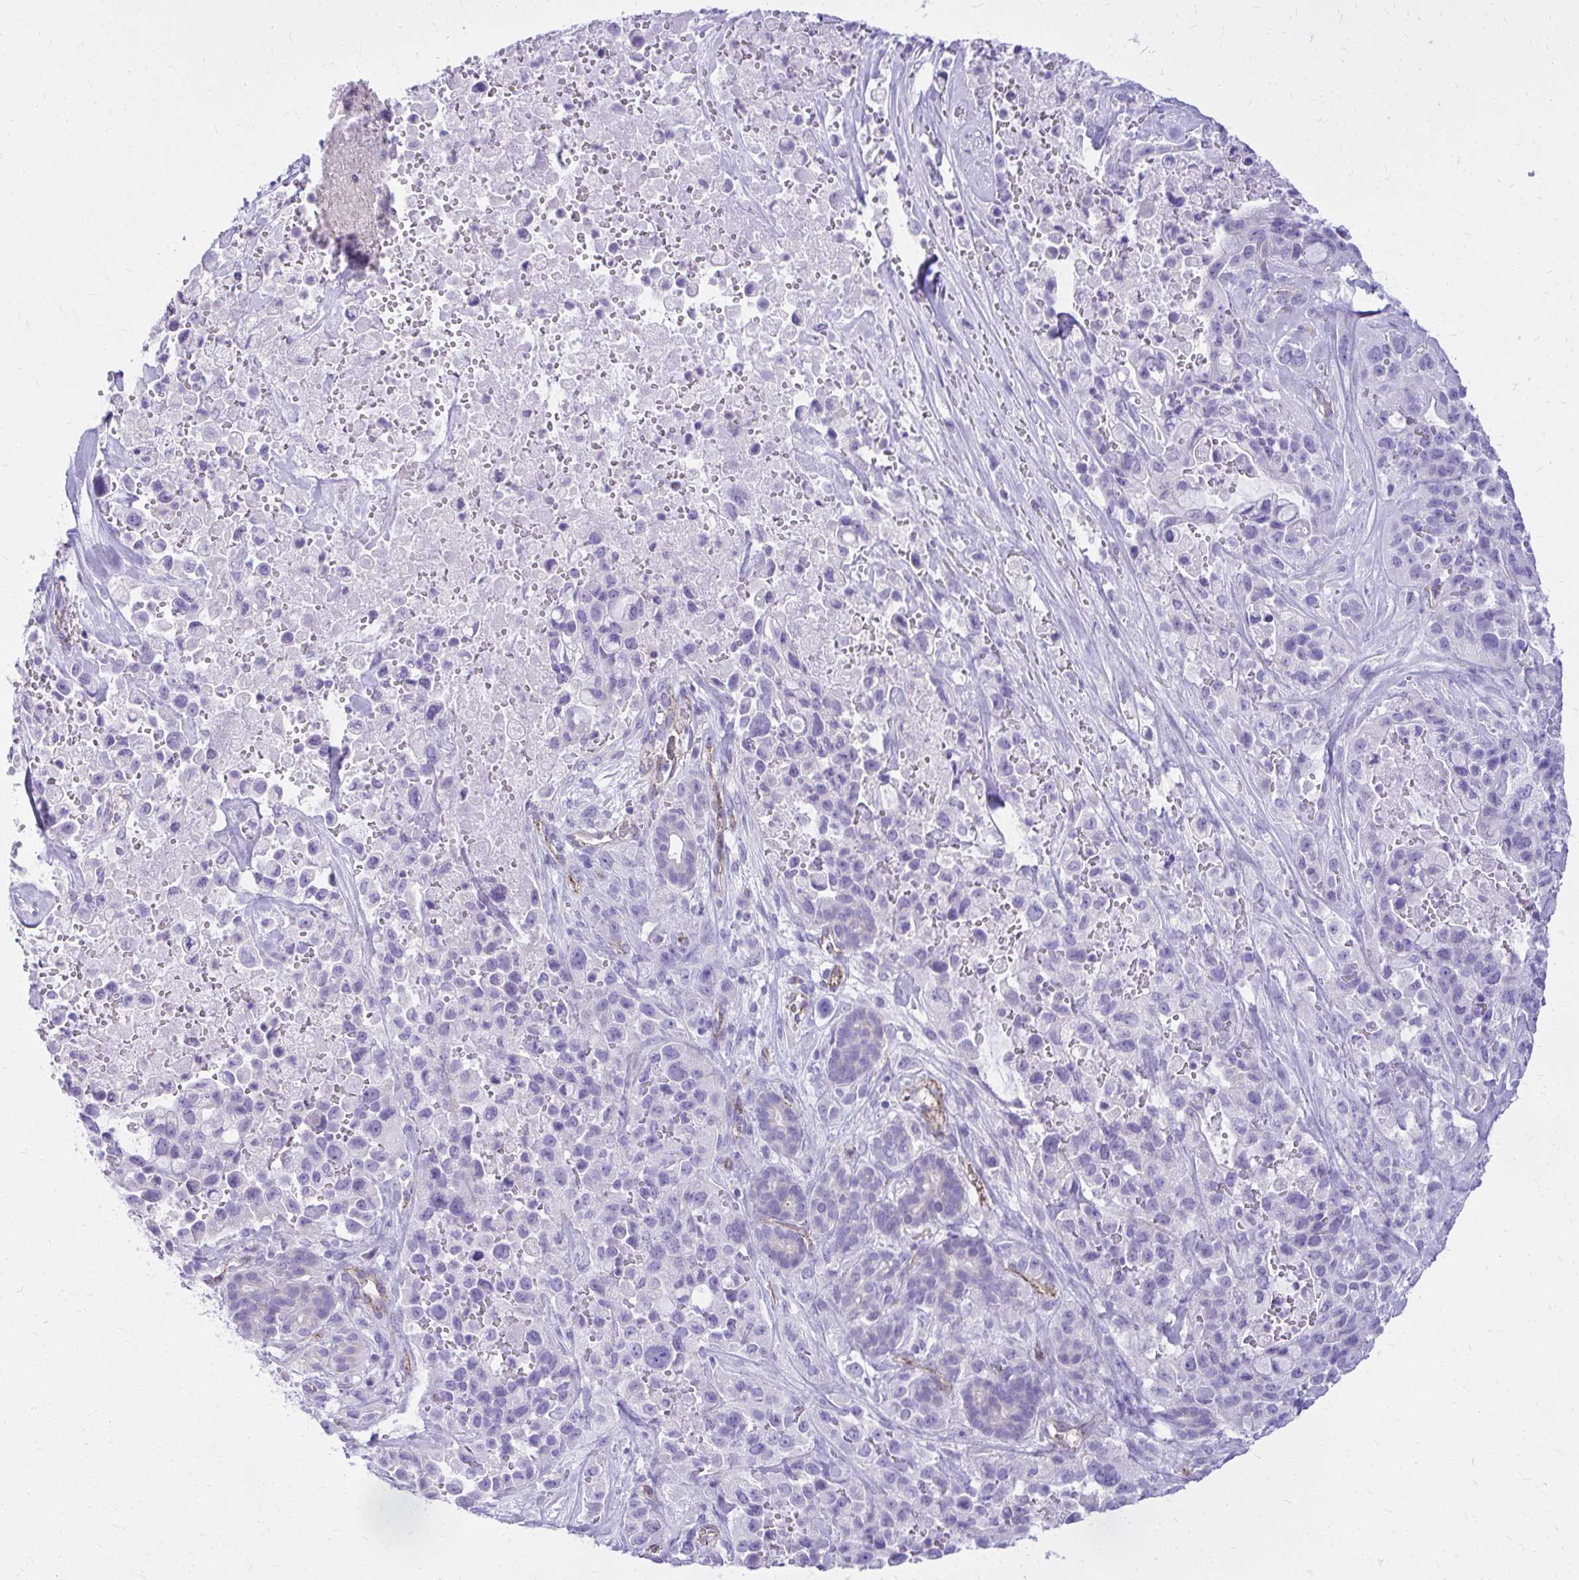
{"staining": {"intensity": "negative", "quantity": "none", "location": "none"}, "tissue": "pancreatic cancer", "cell_type": "Tumor cells", "image_type": "cancer", "snomed": [{"axis": "morphology", "description": "Adenocarcinoma, NOS"}, {"axis": "topography", "description": "Pancreas"}], "caption": "The histopathology image demonstrates no significant staining in tumor cells of pancreatic cancer.", "gene": "PELI3", "patient": {"sex": "male", "age": 44}}